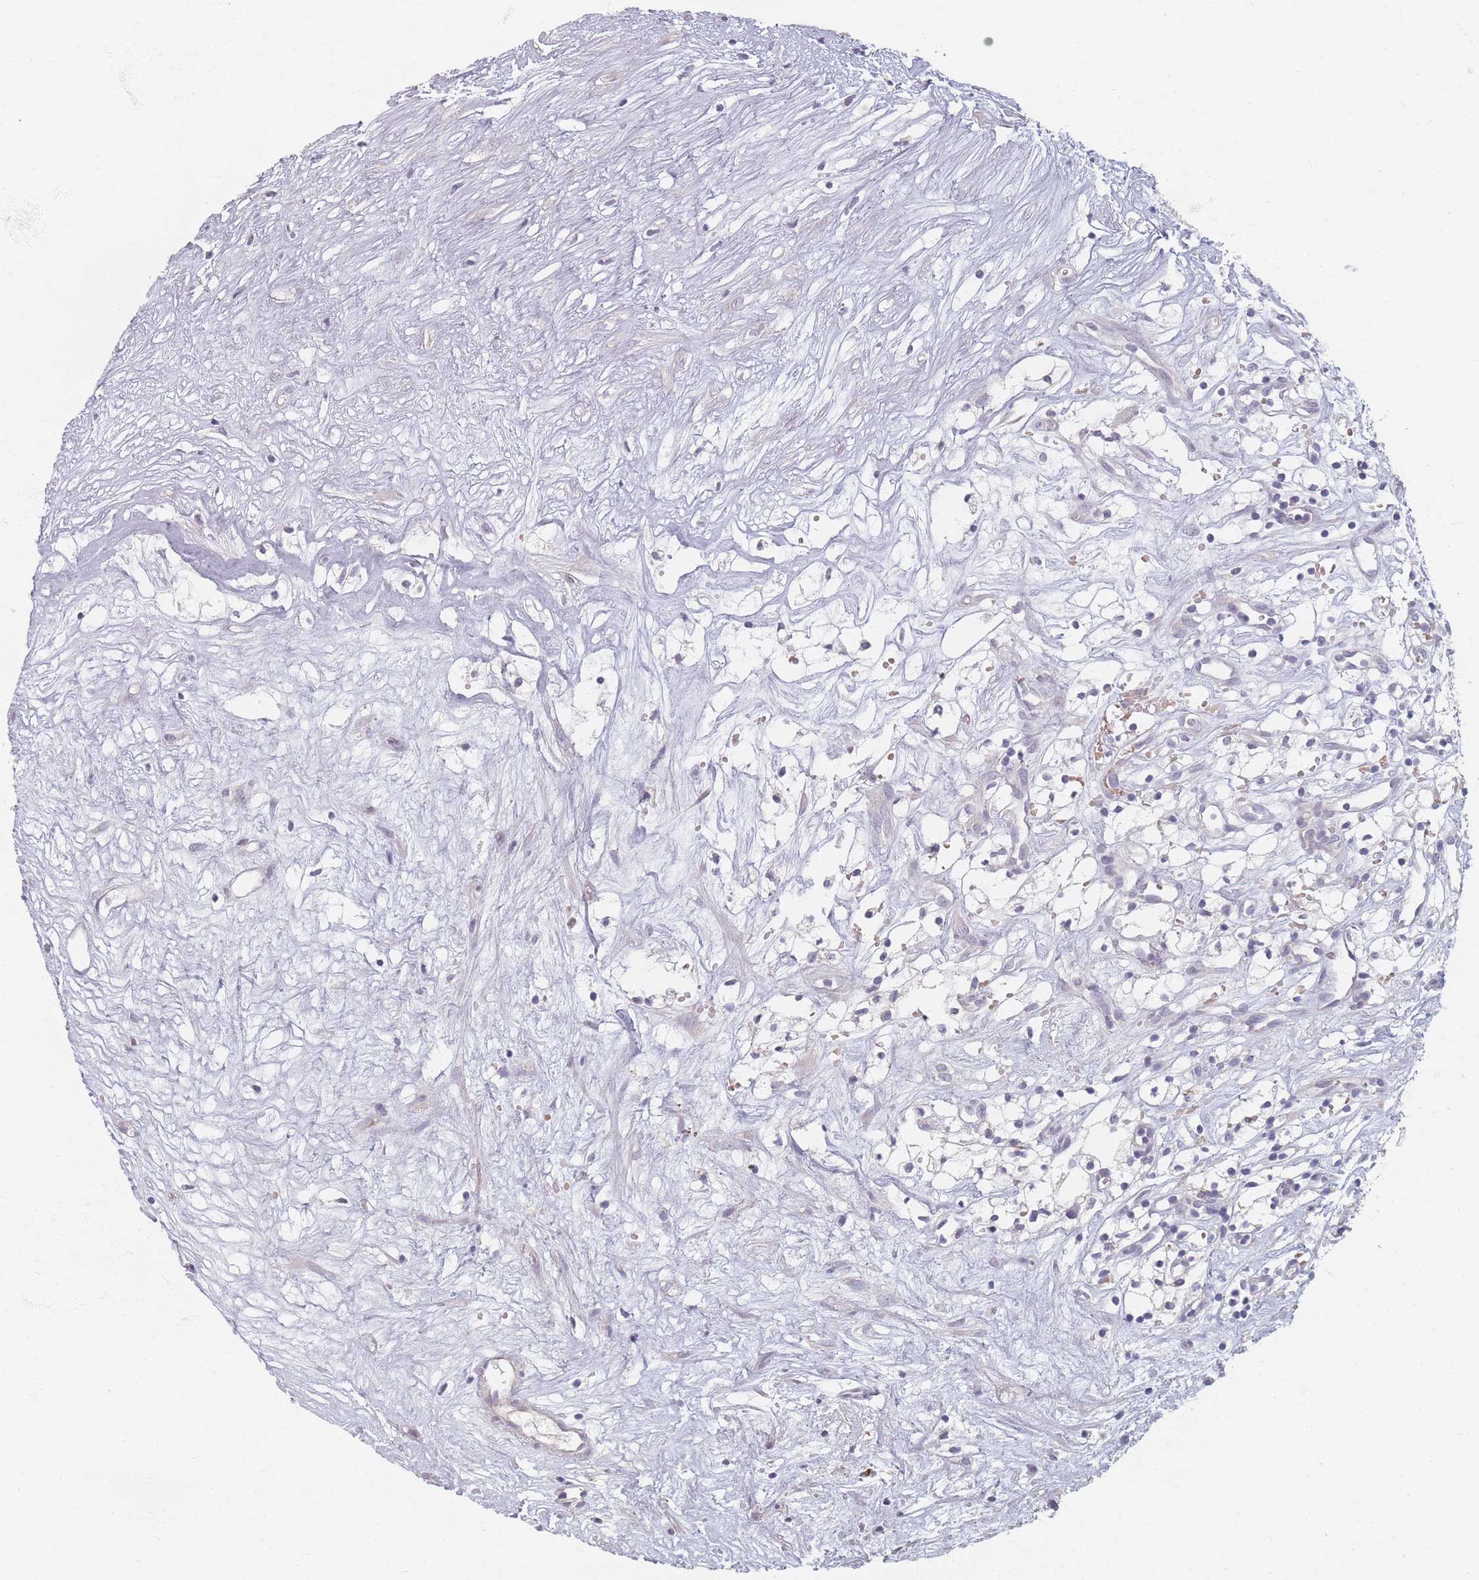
{"staining": {"intensity": "negative", "quantity": "none", "location": "none"}, "tissue": "renal cancer", "cell_type": "Tumor cells", "image_type": "cancer", "snomed": [{"axis": "morphology", "description": "Adenocarcinoma, NOS"}, {"axis": "topography", "description": "Kidney"}], "caption": "Tumor cells show no significant protein positivity in renal cancer (adenocarcinoma).", "gene": "TMOD1", "patient": {"sex": "male", "age": 59}}